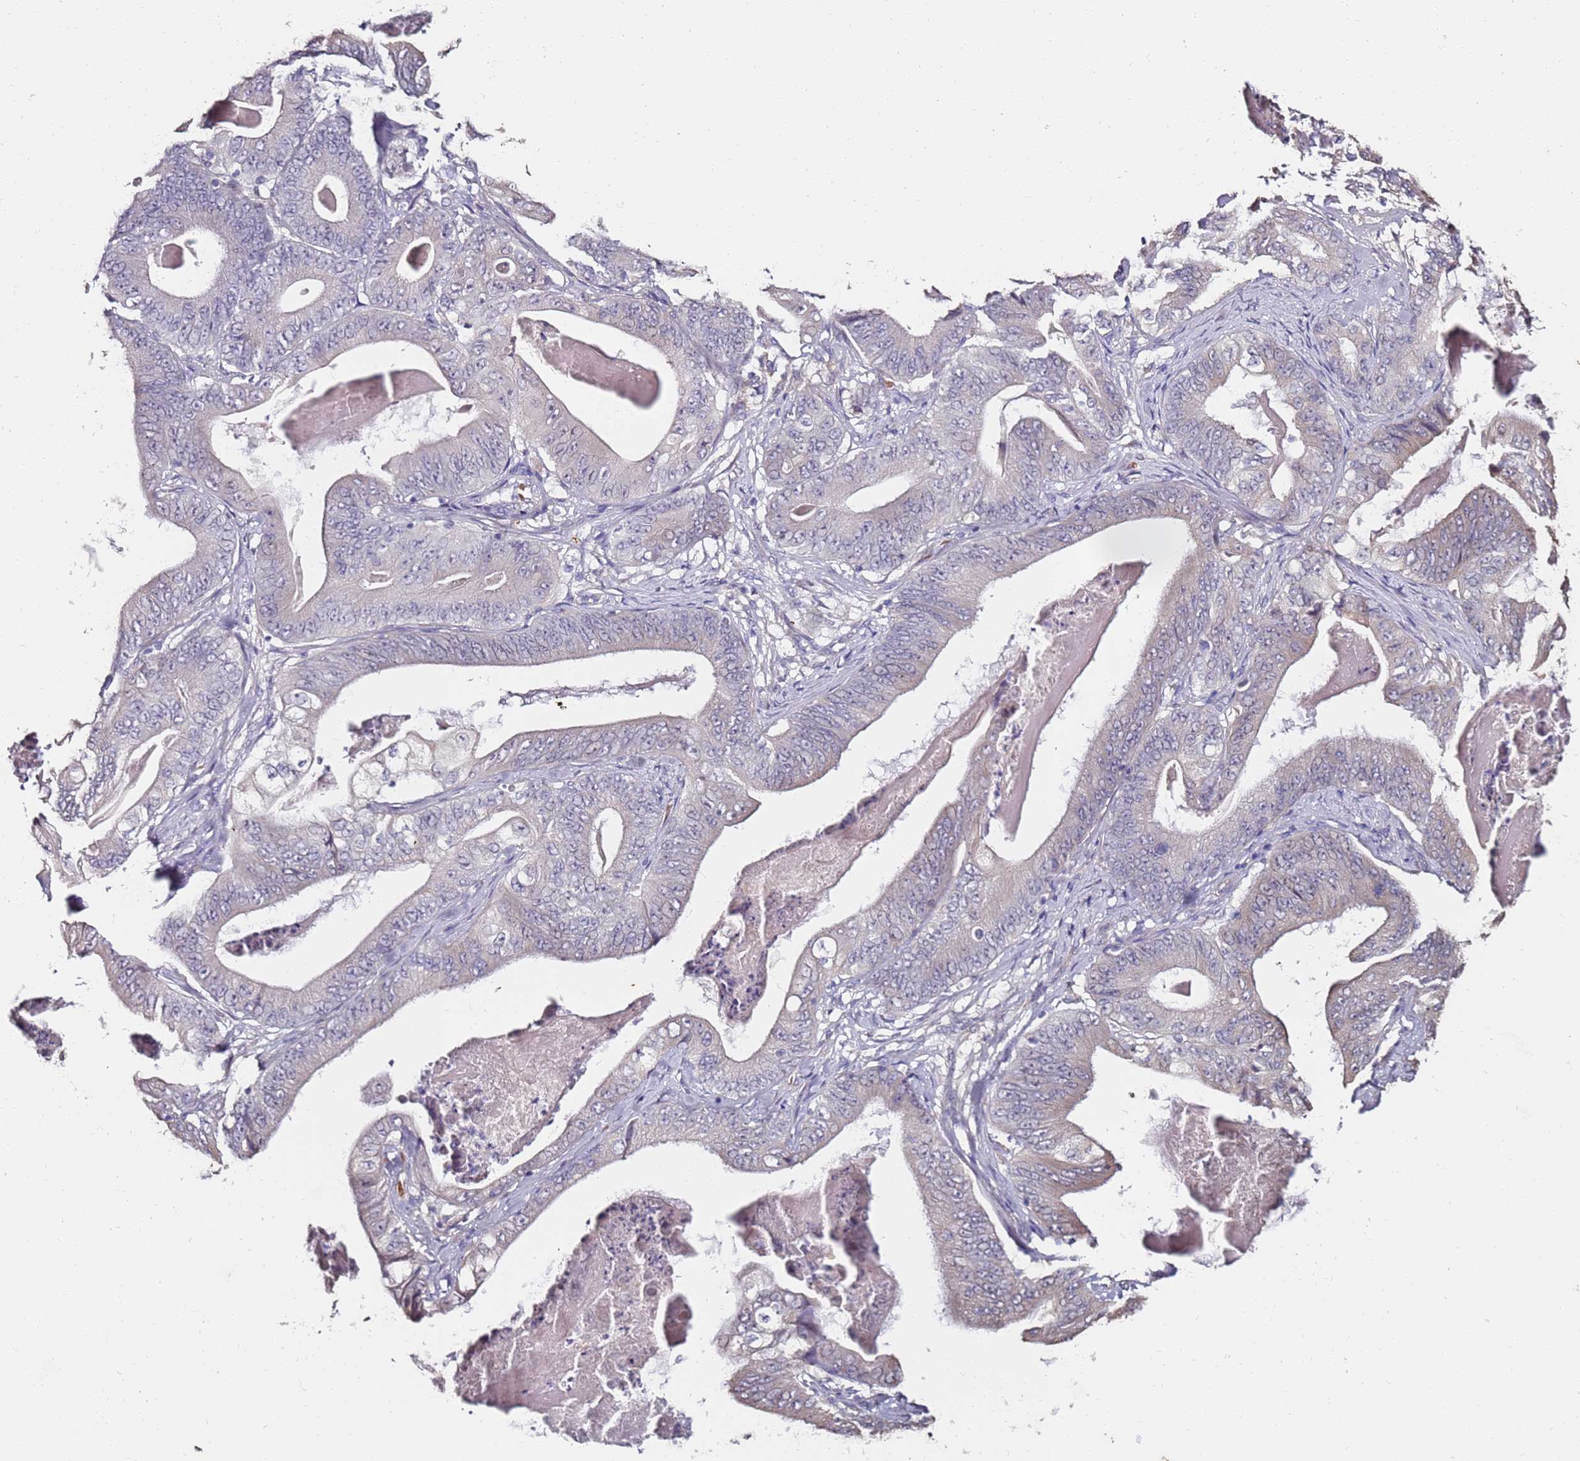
{"staining": {"intensity": "negative", "quantity": "none", "location": "none"}, "tissue": "stomach cancer", "cell_type": "Tumor cells", "image_type": "cancer", "snomed": [{"axis": "morphology", "description": "Adenocarcinoma, NOS"}, {"axis": "topography", "description": "Stomach"}], "caption": "Immunohistochemistry (IHC) of stomach cancer (adenocarcinoma) displays no expression in tumor cells.", "gene": "C3orf80", "patient": {"sex": "female", "age": 73}}